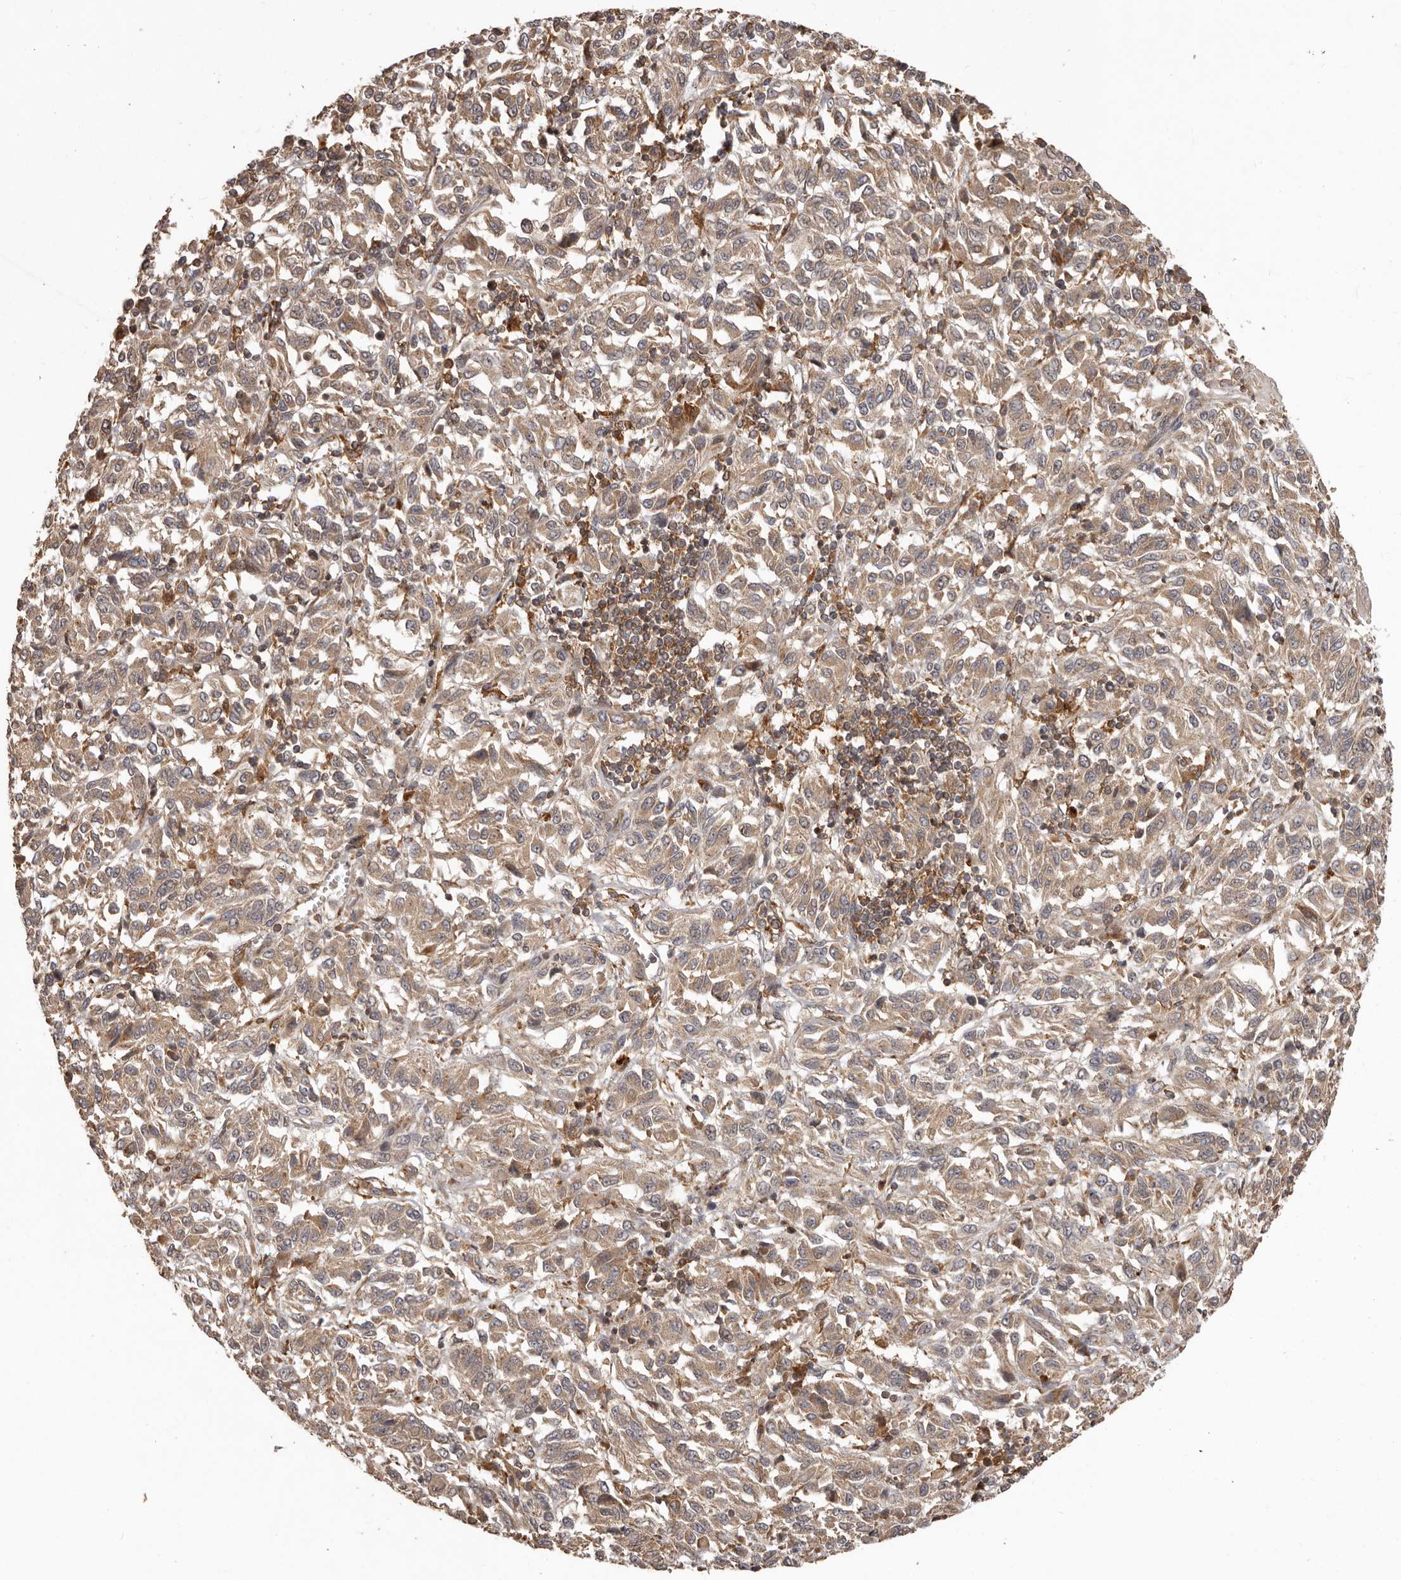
{"staining": {"intensity": "weak", "quantity": ">75%", "location": "cytoplasmic/membranous"}, "tissue": "melanoma", "cell_type": "Tumor cells", "image_type": "cancer", "snomed": [{"axis": "morphology", "description": "Malignant melanoma, Metastatic site"}, {"axis": "topography", "description": "Lung"}], "caption": "DAB (3,3'-diaminobenzidine) immunohistochemical staining of melanoma displays weak cytoplasmic/membranous protein staining in approximately >75% of tumor cells.", "gene": "RNF187", "patient": {"sex": "male", "age": 64}}